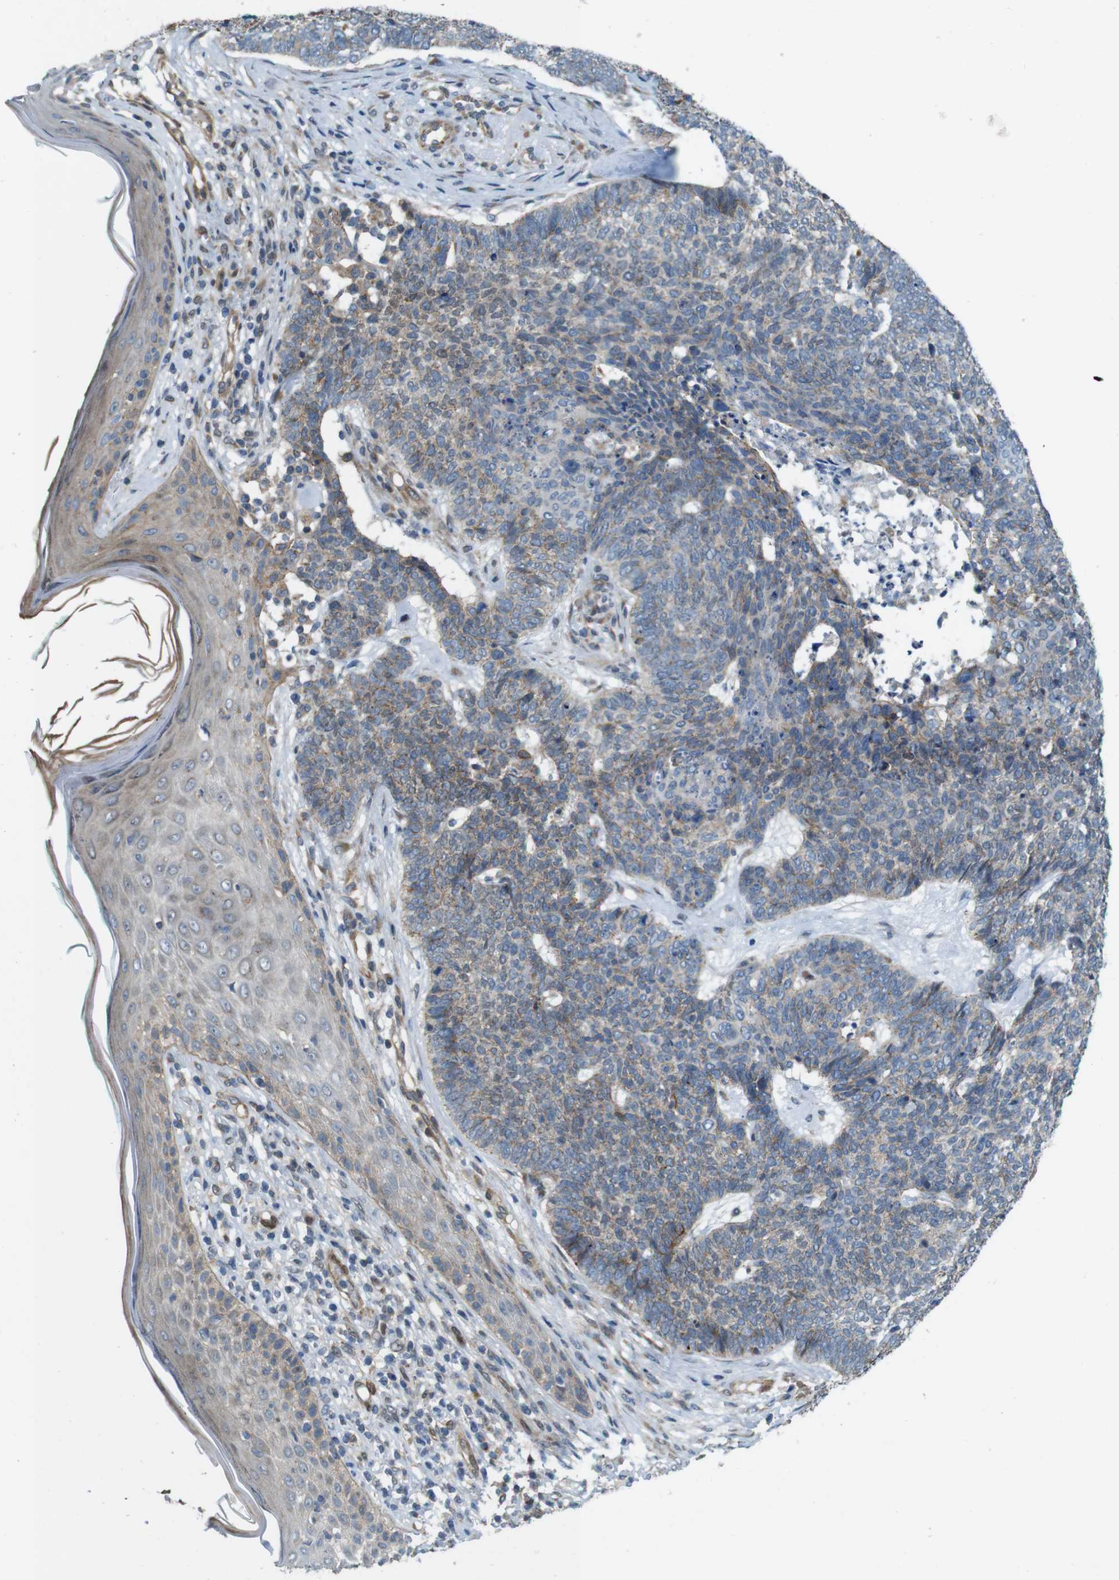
{"staining": {"intensity": "weak", "quantity": ">75%", "location": "cytoplasmic/membranous"}, "tissue": "skin cancer", "cell_type": "Tumor cells", "image_type": "cancer", "snomed": [{"axis": "morphology", "description": "Basal cell carcinoma"}, {"axis": "topography", "description": "Skin"}], "caption": "Immunohistochemical staining of basal cell carcinoma (skin) shows low levels of weak cytoplasmic/membranous protein positivity in about >75% of tumor cells.", "gene": "SKI", "patient": {"sex": "female", "age": 84}}